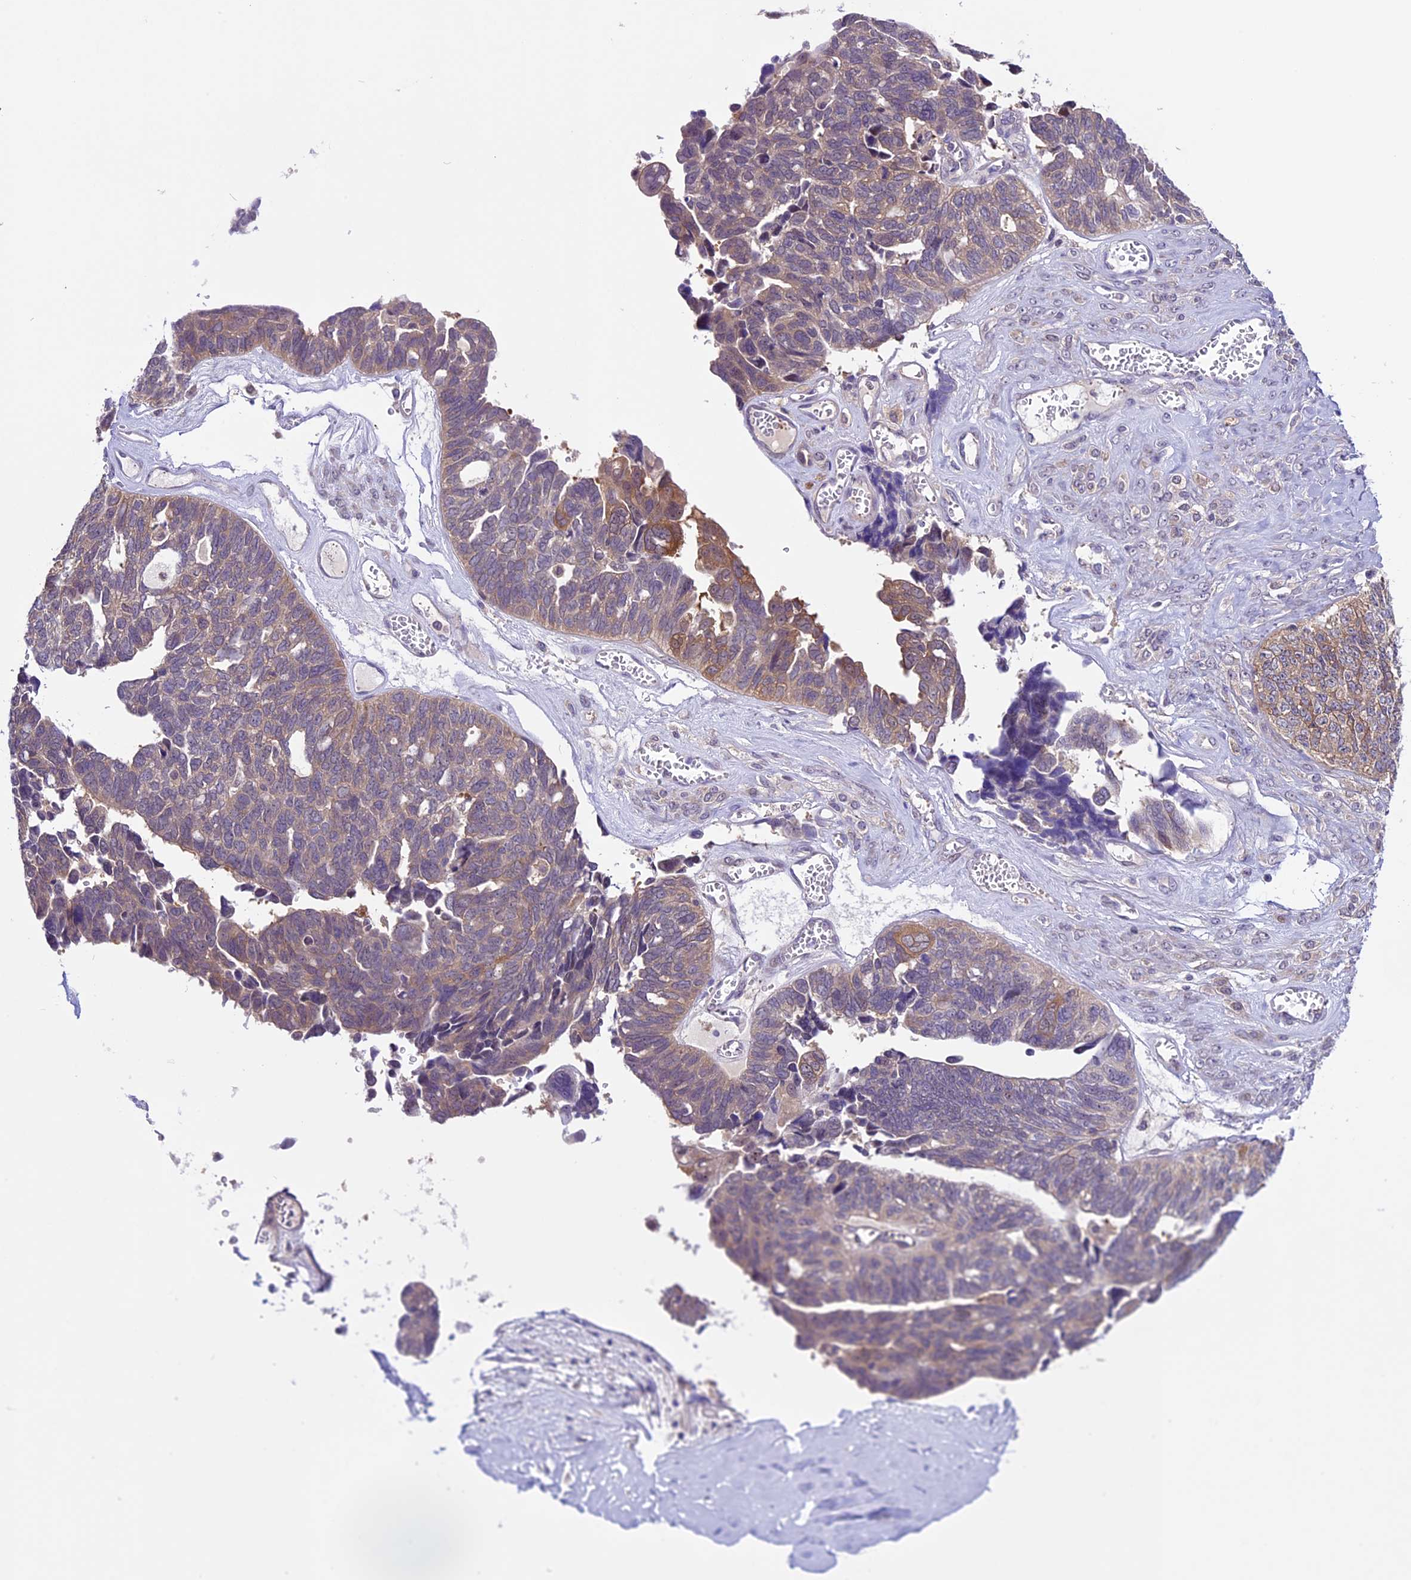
{"staining": {"intensity": "moderate", "quantity": "25%-75%", "location": "cytoplasmic/membranous"}, "tissue": "ovarian cancer", "cell_type": "Tumor cells", "image_type": "cancer", "snomed": [{"axis": "morphology", "description": "Cystadenocarcinoma, serous, NOS"}, {"axis": "topography", "description": "Ovary"}], "caption": "Protein staining reveals moderate cytoplasmic/membranous staining in about 25%-75% of tumor cells in ovarian cancer (serous cystadenocarcinoma).", "gene": "XKR7", "patient": {"sex": "female", "age": 79}}